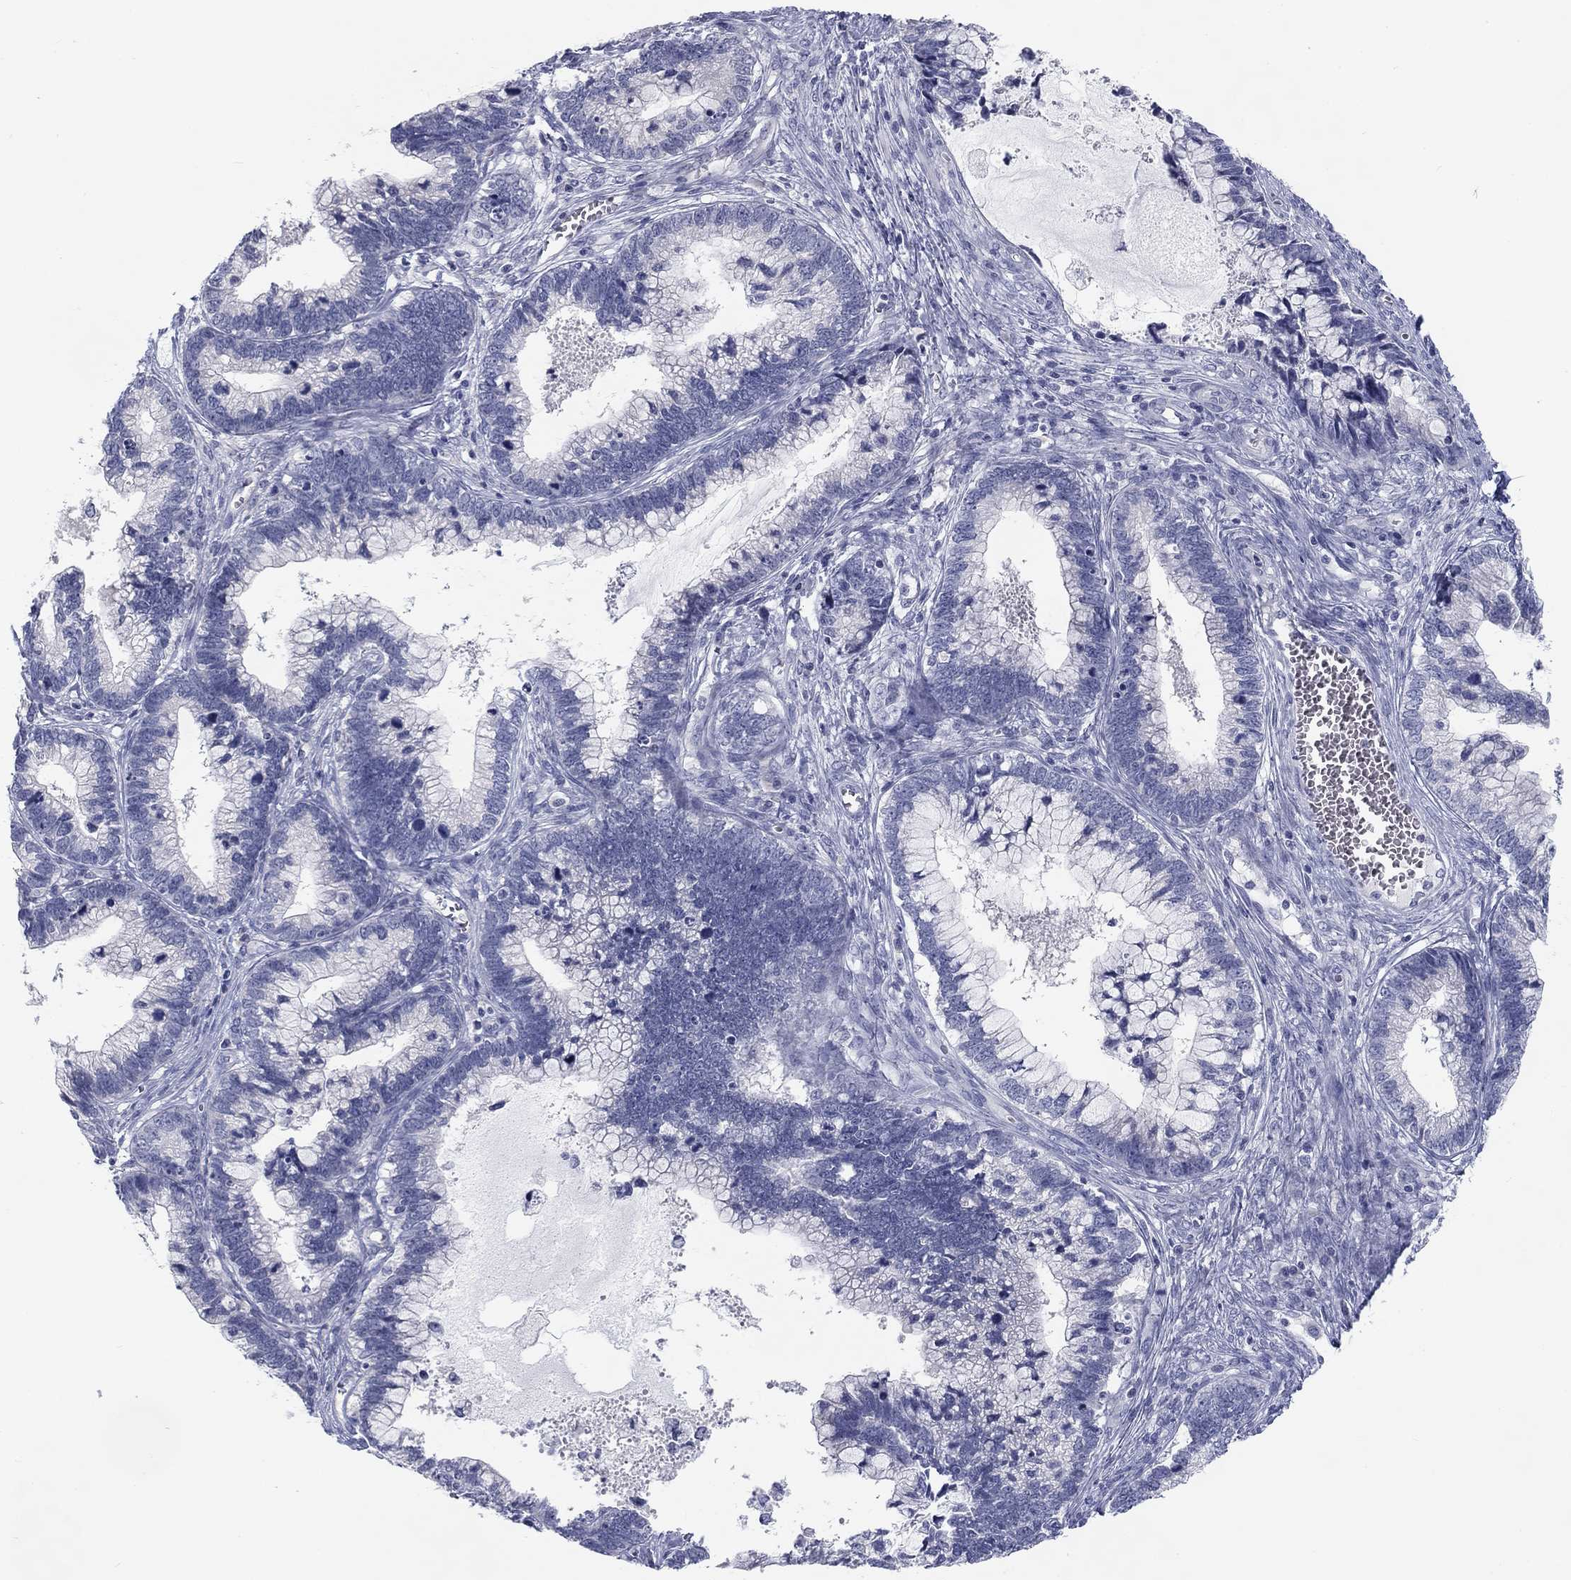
{"staining": {"intensity": "negative", "quantity": "none", "location": "none"}, "tissue": "cervical cancer", "cell_type": "Tumor cells", "image_type": "cancer", "snomed": [{"axis": "morphology", "description": "Adenocarcinoma, NOS"}, {"axis": "topography", "description": "Cervix"}], "caption": "Immunohistochemistry histopathology image of neoplastic tissue: human cervical cancer (adenocarcinoma) stained with DAB (3,3'-diaminobenzidine) reveals no significant protein staining in tumor cells.", "gene": "CALB1", "patient": {"sex": "female", "age": 44}}